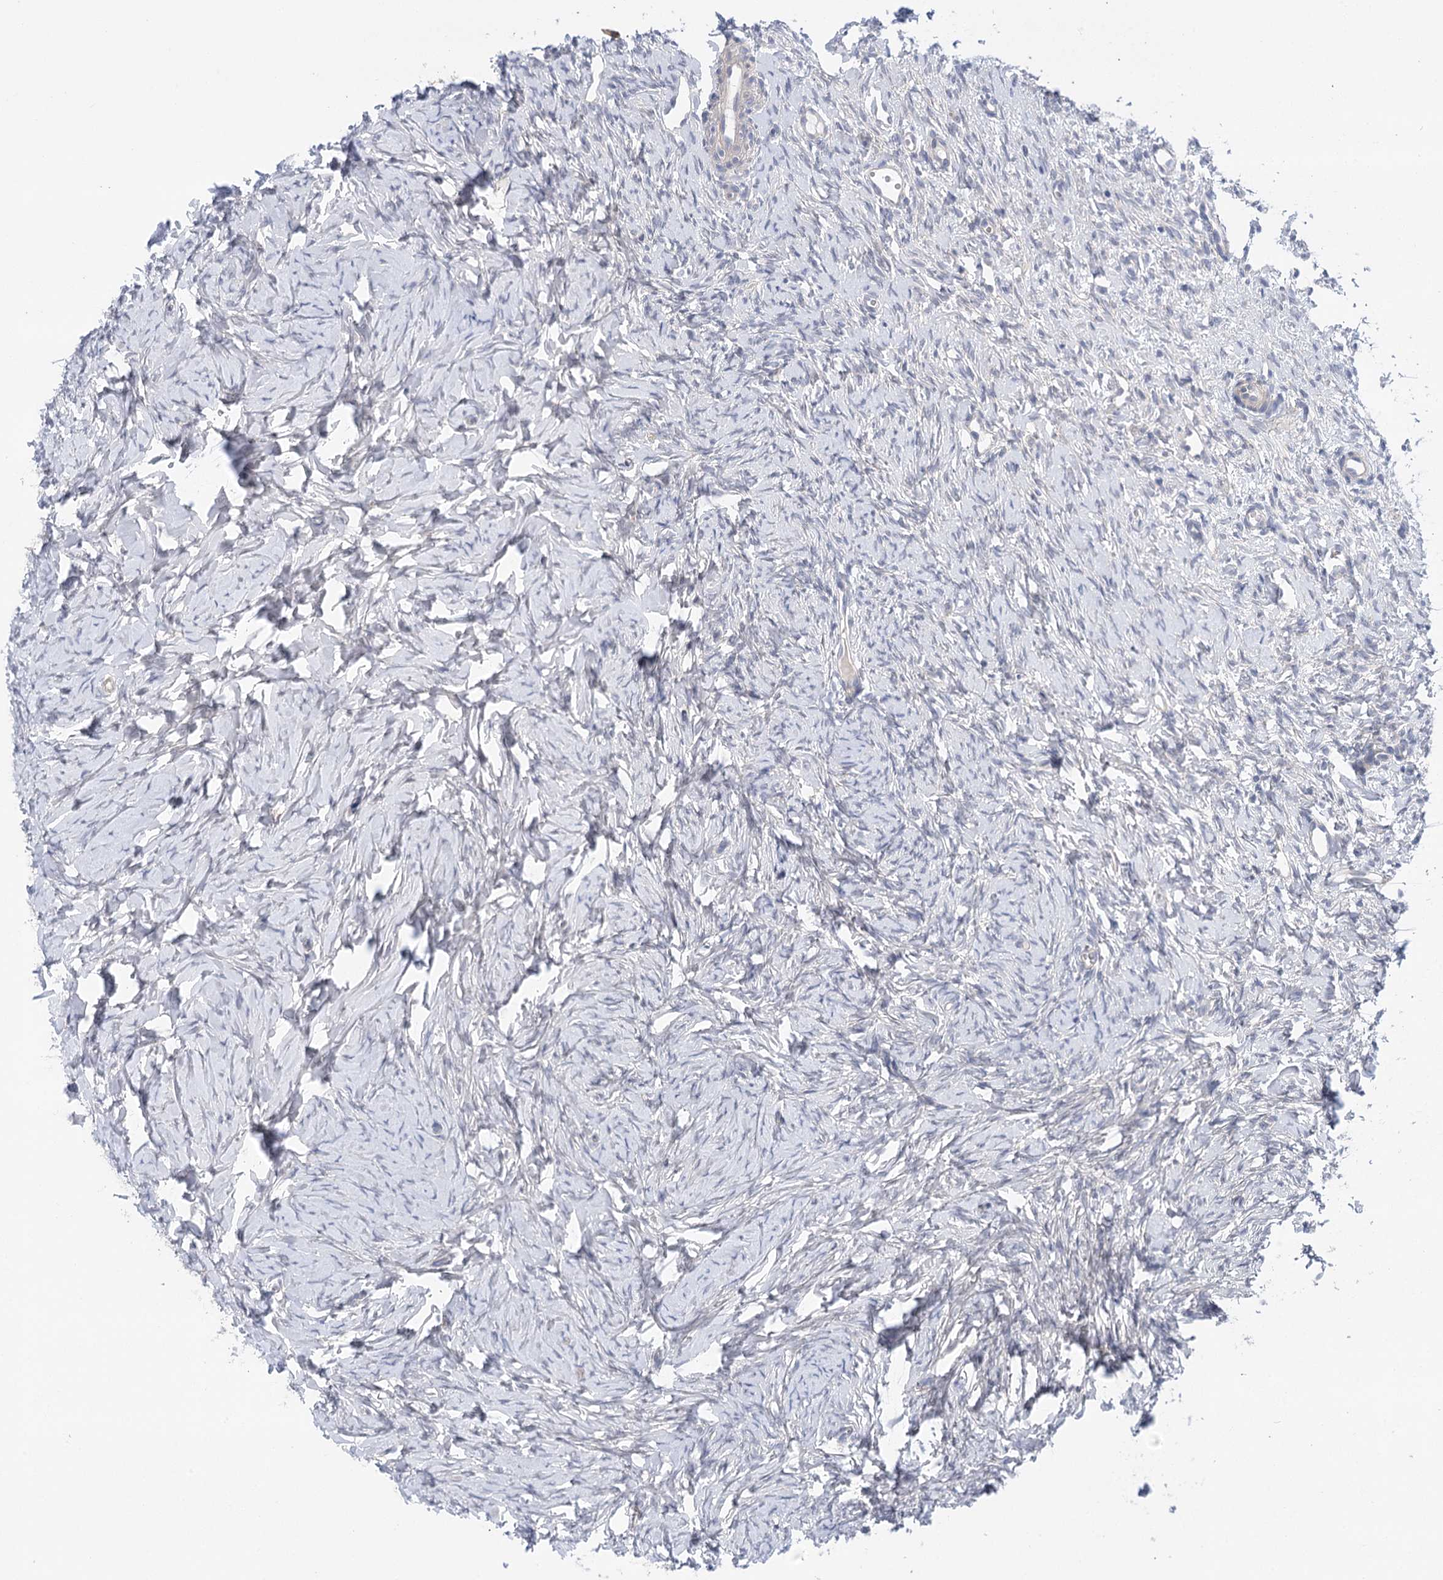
{"staining": {"intensity": "negative", "quantity": "none", "location": "none"}, "tissue": "ovary", "cell_type": "Ovarian stroma cells", "image_type": "normal", "snomed": [{"axis": "morphology", "description": "Normal tissue, NOS"}, {"axis": "topography", "description": "Ovary"}], "caption": "Human ovary stained for a protein using IHC shows no staining in ovarian stroma cells.", "gene": "LALBA", "patient": {"sex": "female", "age": 51}}